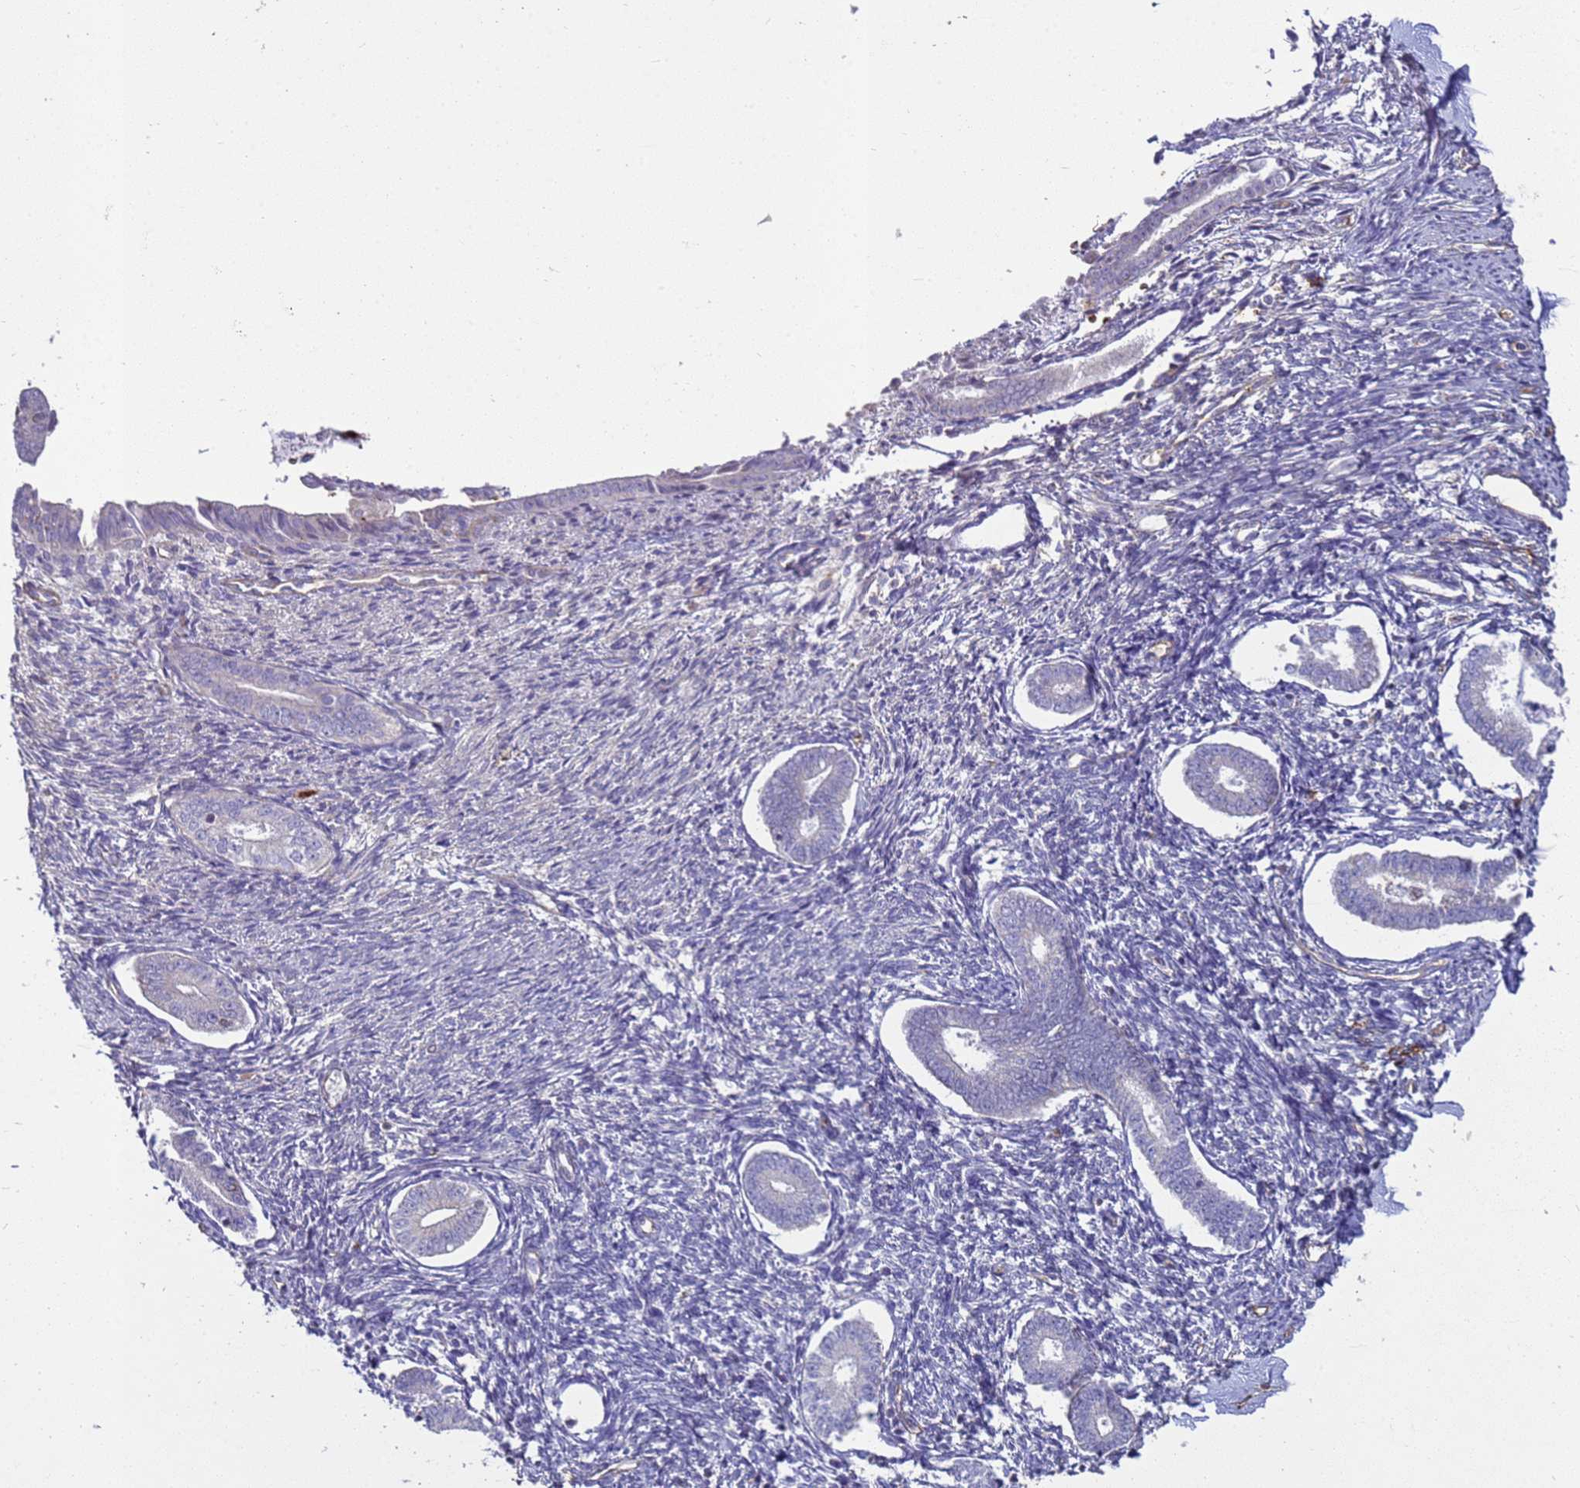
{"staining": {"intensity": "negative", "quantity": "none", "location": "none"}, "tissue": "endometrium", "cell_type": "Cells in endometrial stroma", "image_type": "normal", "snomed": [{"axis": "morphology", "description": "Normal tissue, NOS"}, {"axis": "topography", "description": "Endometrium"}], "caption": "Human endometrium stained for a protein using immunohistochemistry (IHC) demonstrates no positivity in cells in endometrial stroma.", "gene": "SGIP1", "patient": {"sex": "female", "age": 56}}